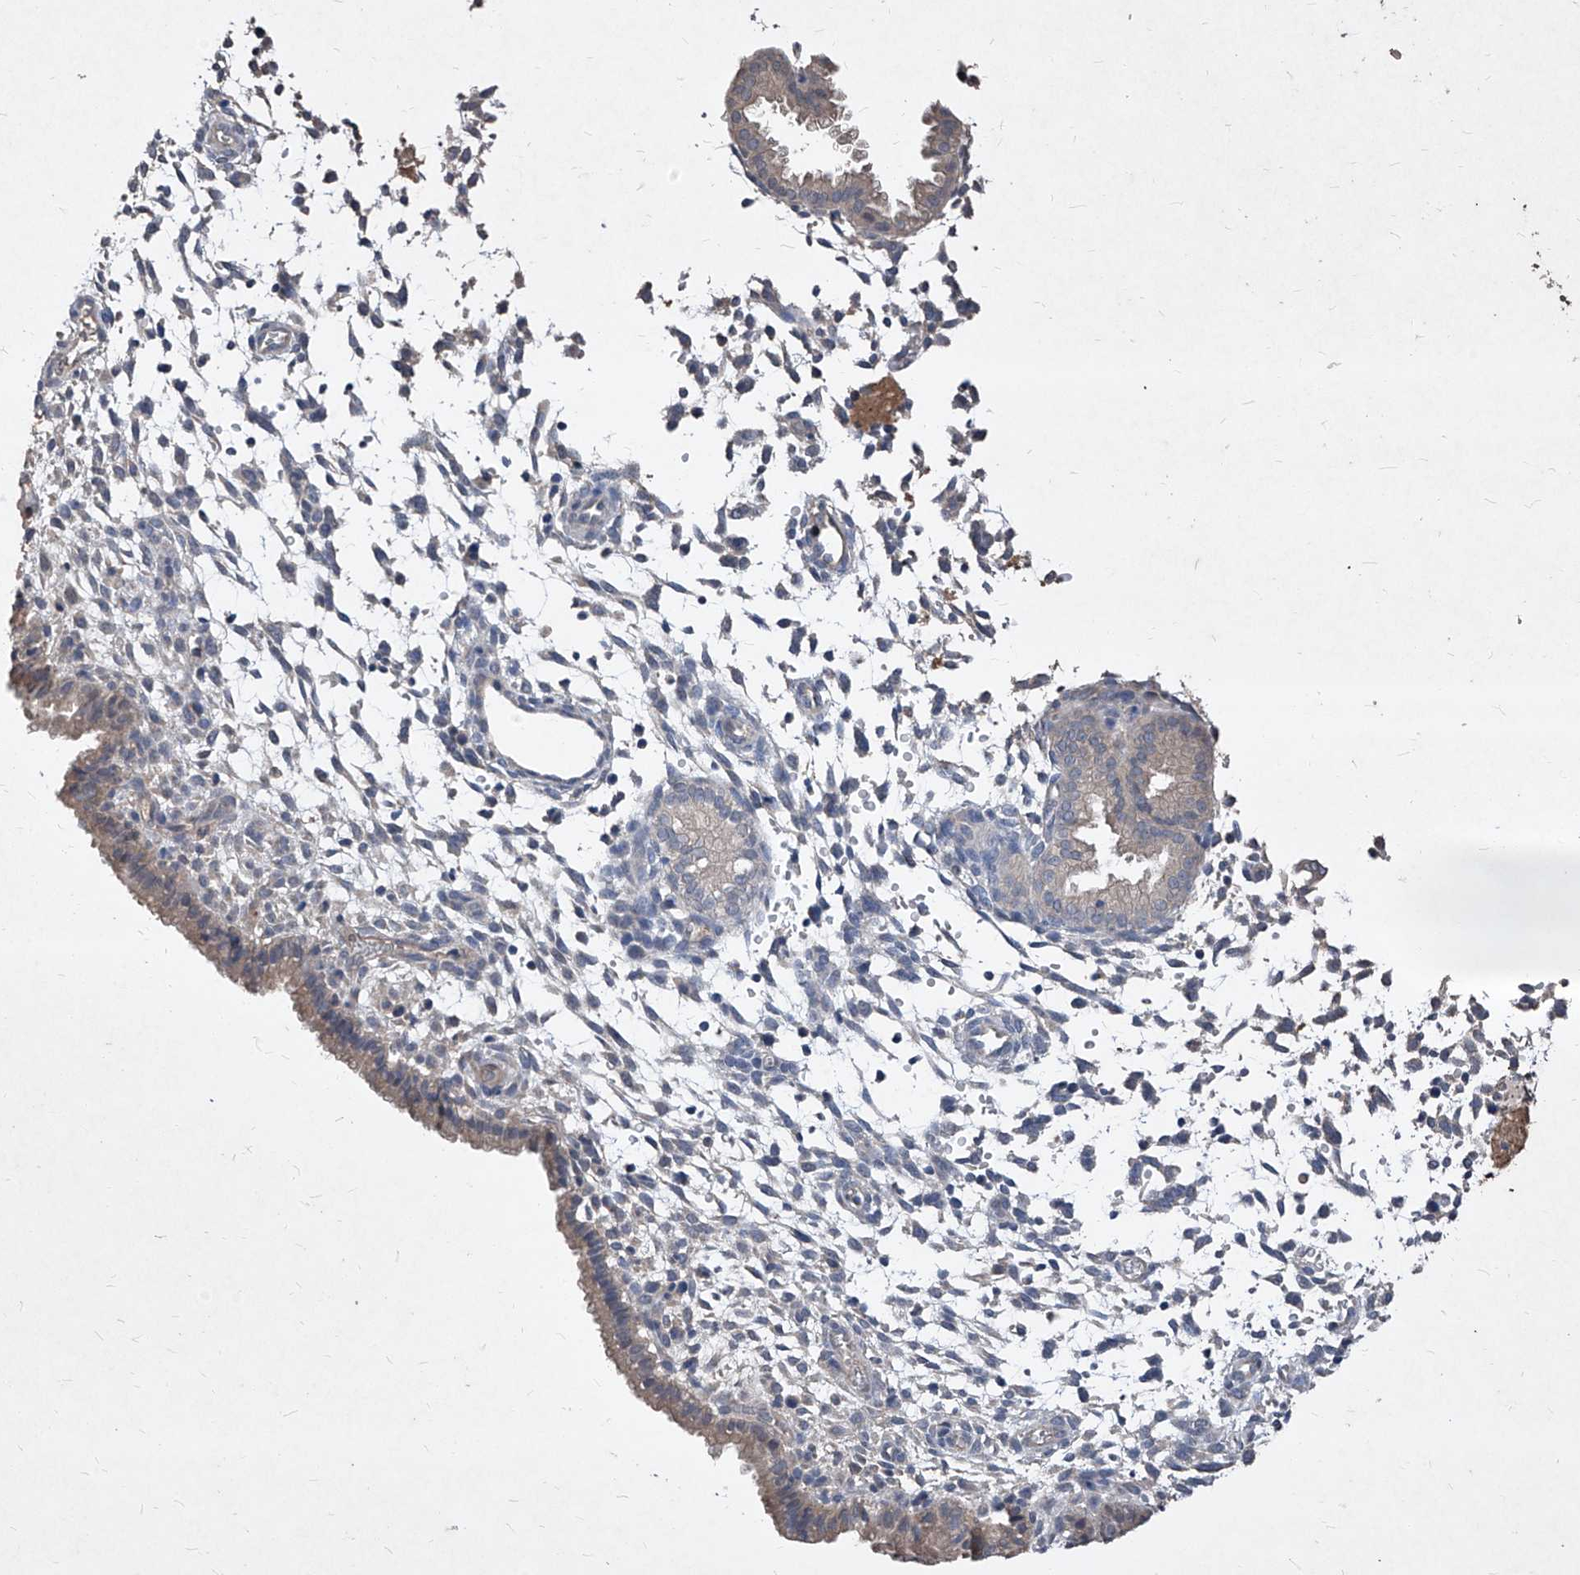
{"staining": {"intensity": "negative", "quantity": "none", "location": "none"}, "tissue": "endometrium", "cell_type": "Cells in endometrial stroma", "image_type": "normal", "snomed": [{"axis": "morphology", "description": "Normal tissue, NOS"}, {"axis": "topography", "description": "Endometrium"}], "caption": "IHC micrograph of benign endometrium: endometrium stained with DAB (3,3'-diaminobenzidine) exhibits no significant protein positivity in cells in endometrial stroma.", "gene": "SYNGR1", "patient": {"sex": "female", "age": 33}}